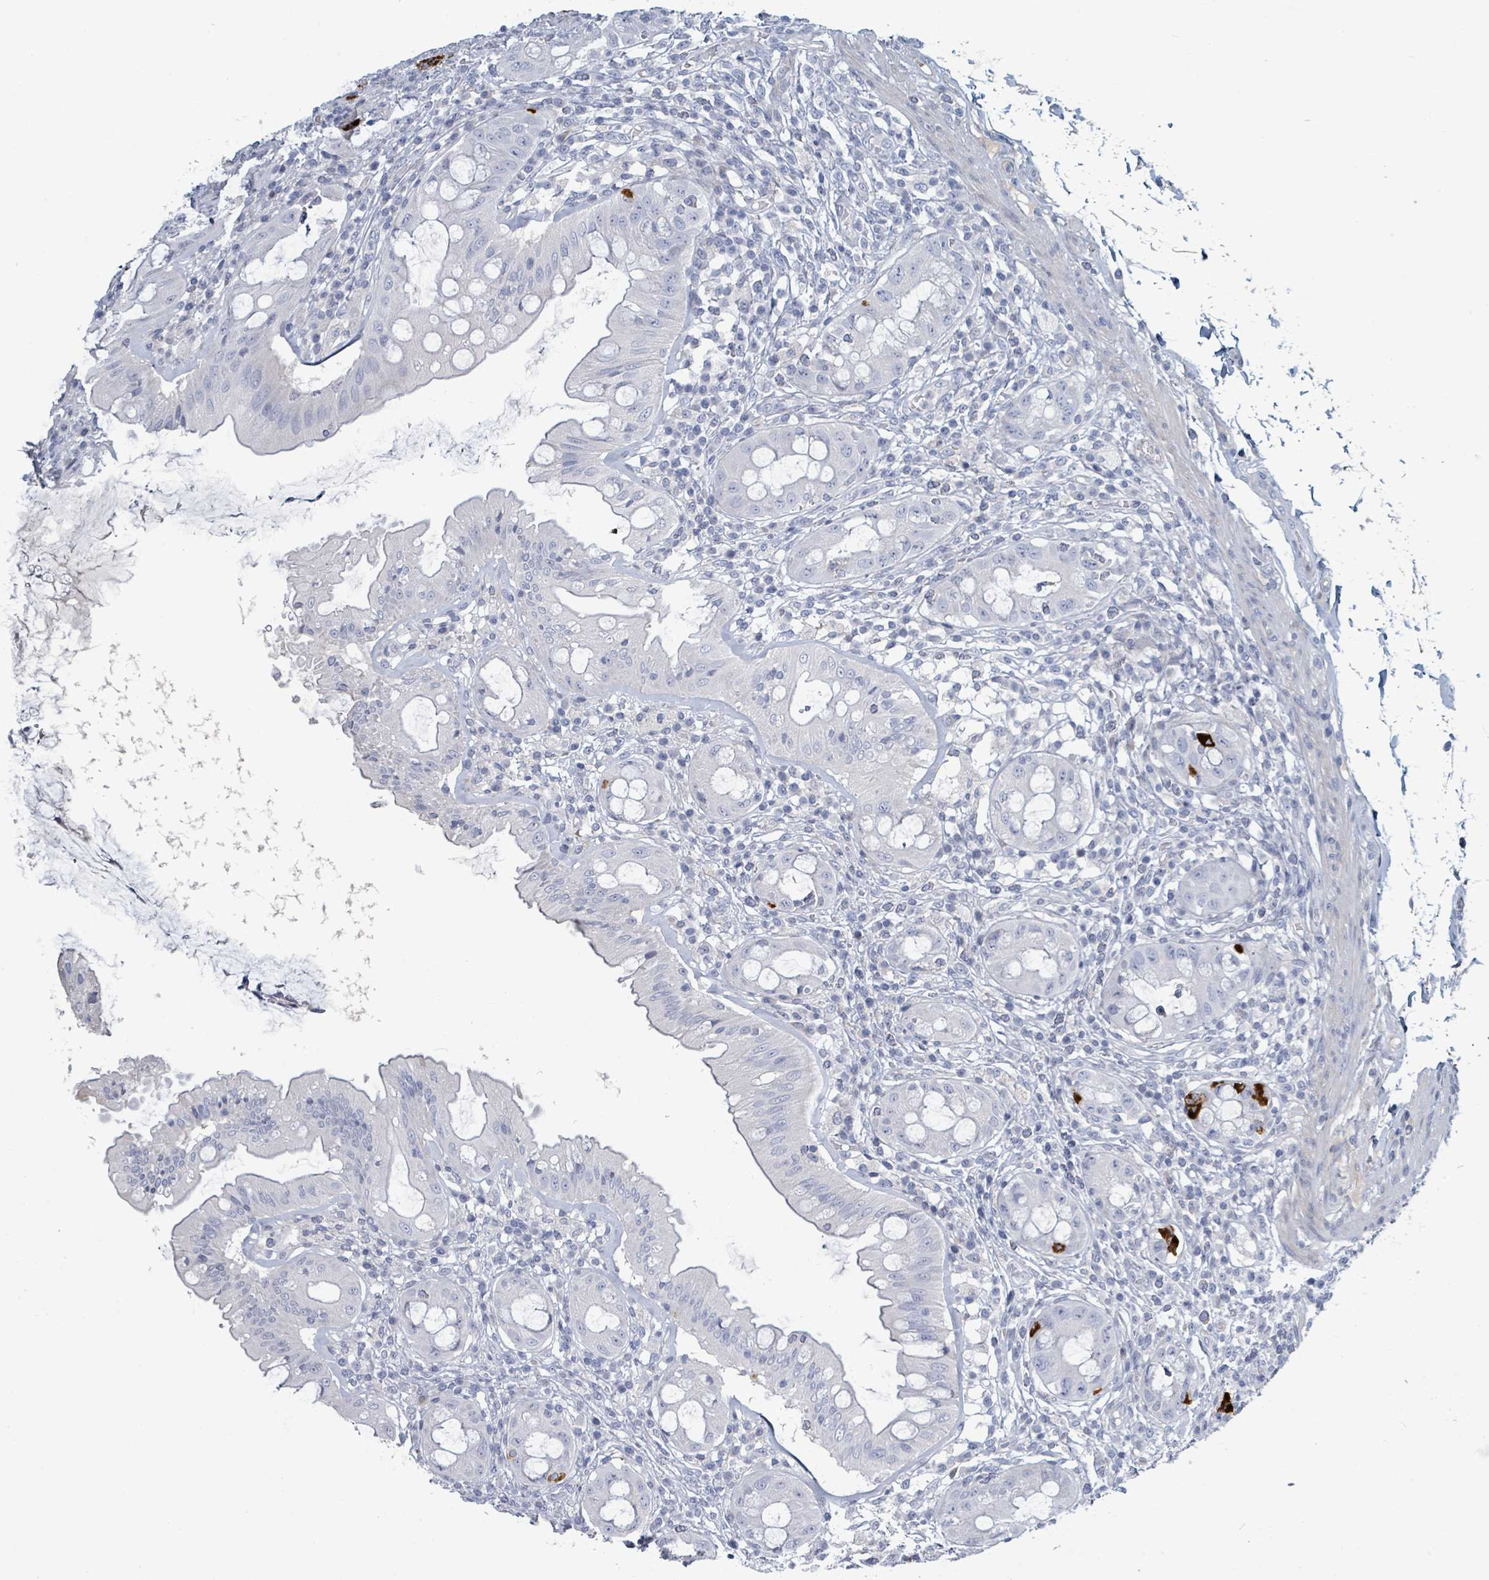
{"staining": {"intensity": "strong", "quantity": "<25%", "location": "cytoplasmic/membranous"}, "tissue": "rectum", "cell_type": "Glandular cells", "image_type": "normal", "snomed": [{"axis": "morphology", "description": "Normal tissue, NOS"}, {"axis": "topography", "description": "Rectum"}], "caption": "Immunohistochemistry (IHC) of unremarkable human rectum displays medium levels of strong cytoplasmic/membranous staining in about <25% of glandular cells.", "gene": "RAB33B", "patient": {"sex": "female", "age": 57}}